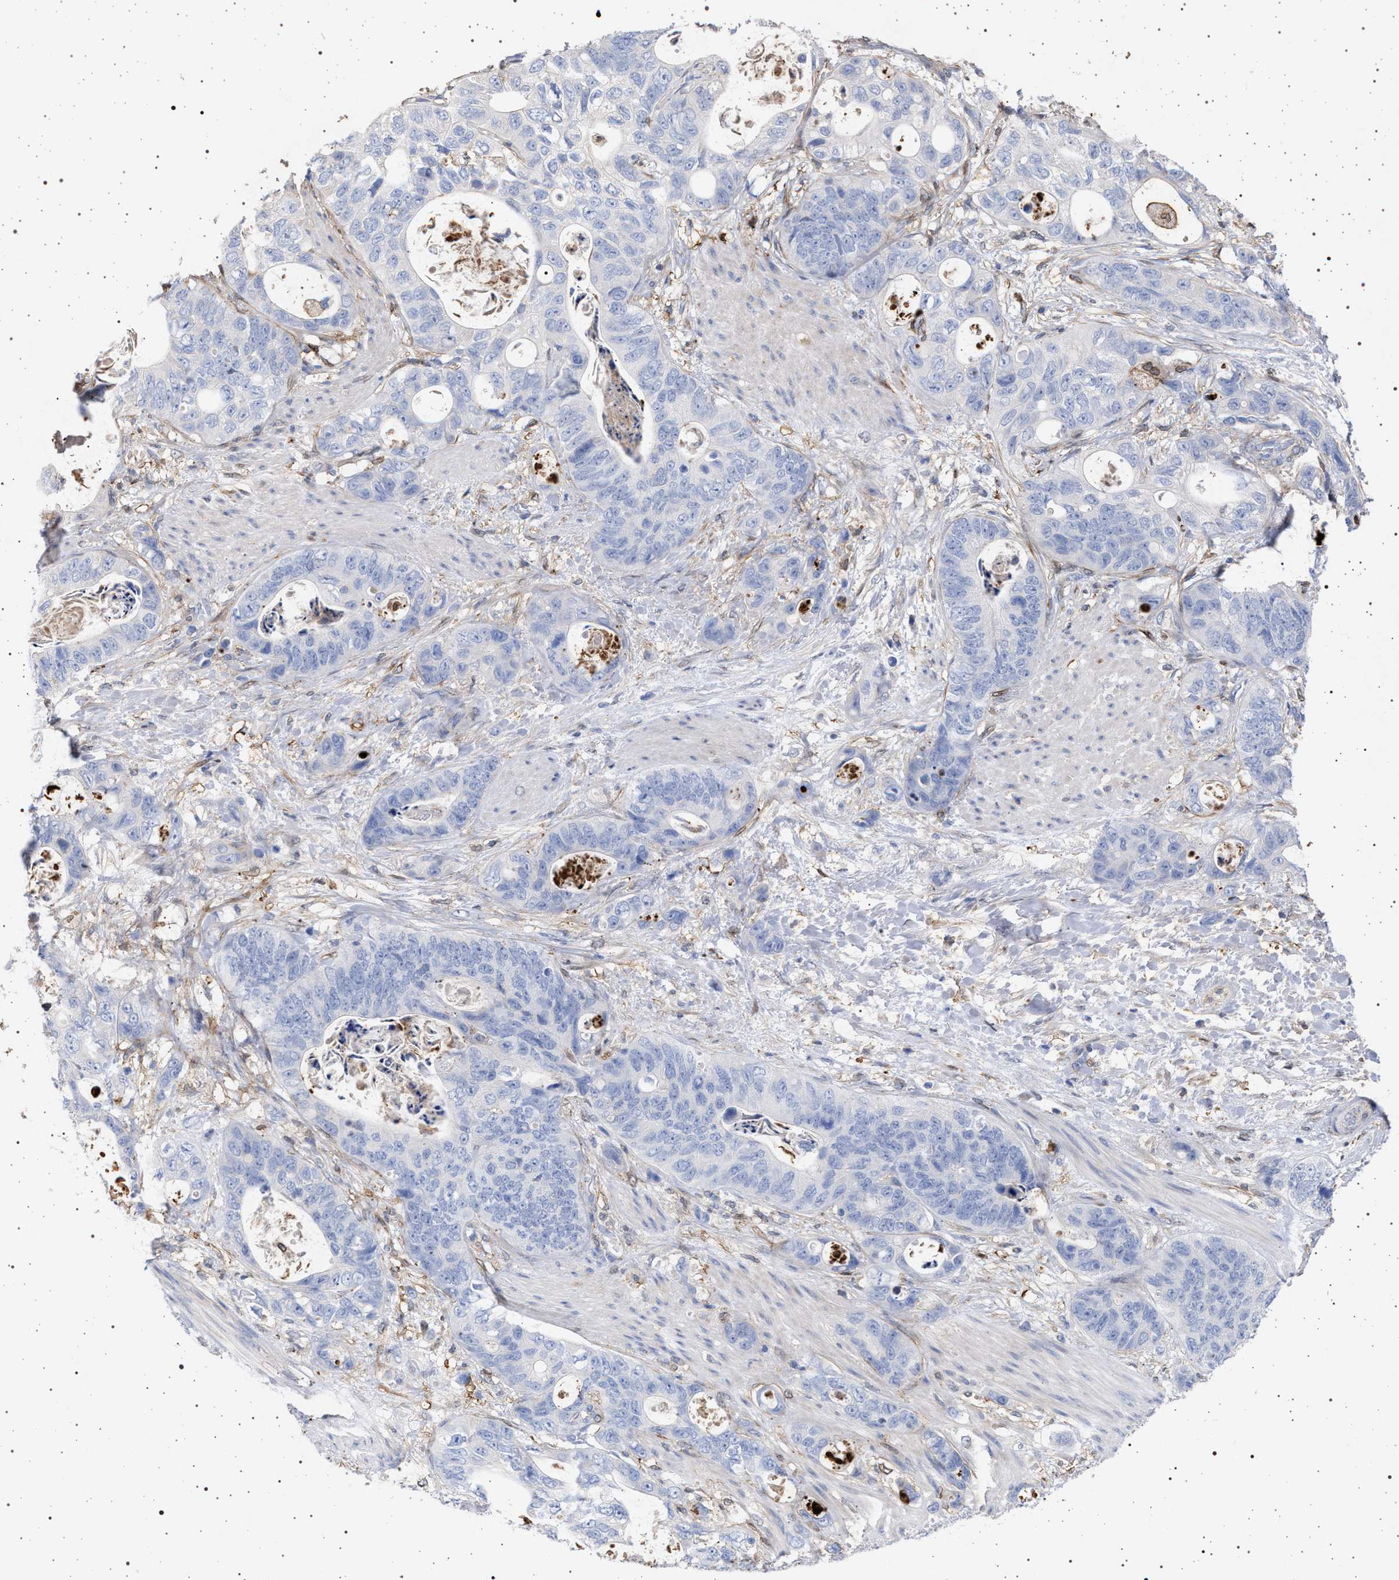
{"staining": {"intensity": "negative", "quantity": "none", "location": "none"}, "tissue": "stomach cancer", "cell_type": "Tumor cells", "image_type": "cancer", "snomed": [{"axis": "morphology", "description": "Normal tissue, NOS"}, {"axis": "morphology", "description": "Adenocarcinoma, NOS"}, {"axis": "topography", "description": "Stomach"}], "caption": "Adenocarcinoma (stomach) was stained to show a protein in brown. There is no significant staining in tumor cells.", "gene": "PLG", "patient": {"sex": "female", "age": 89}}